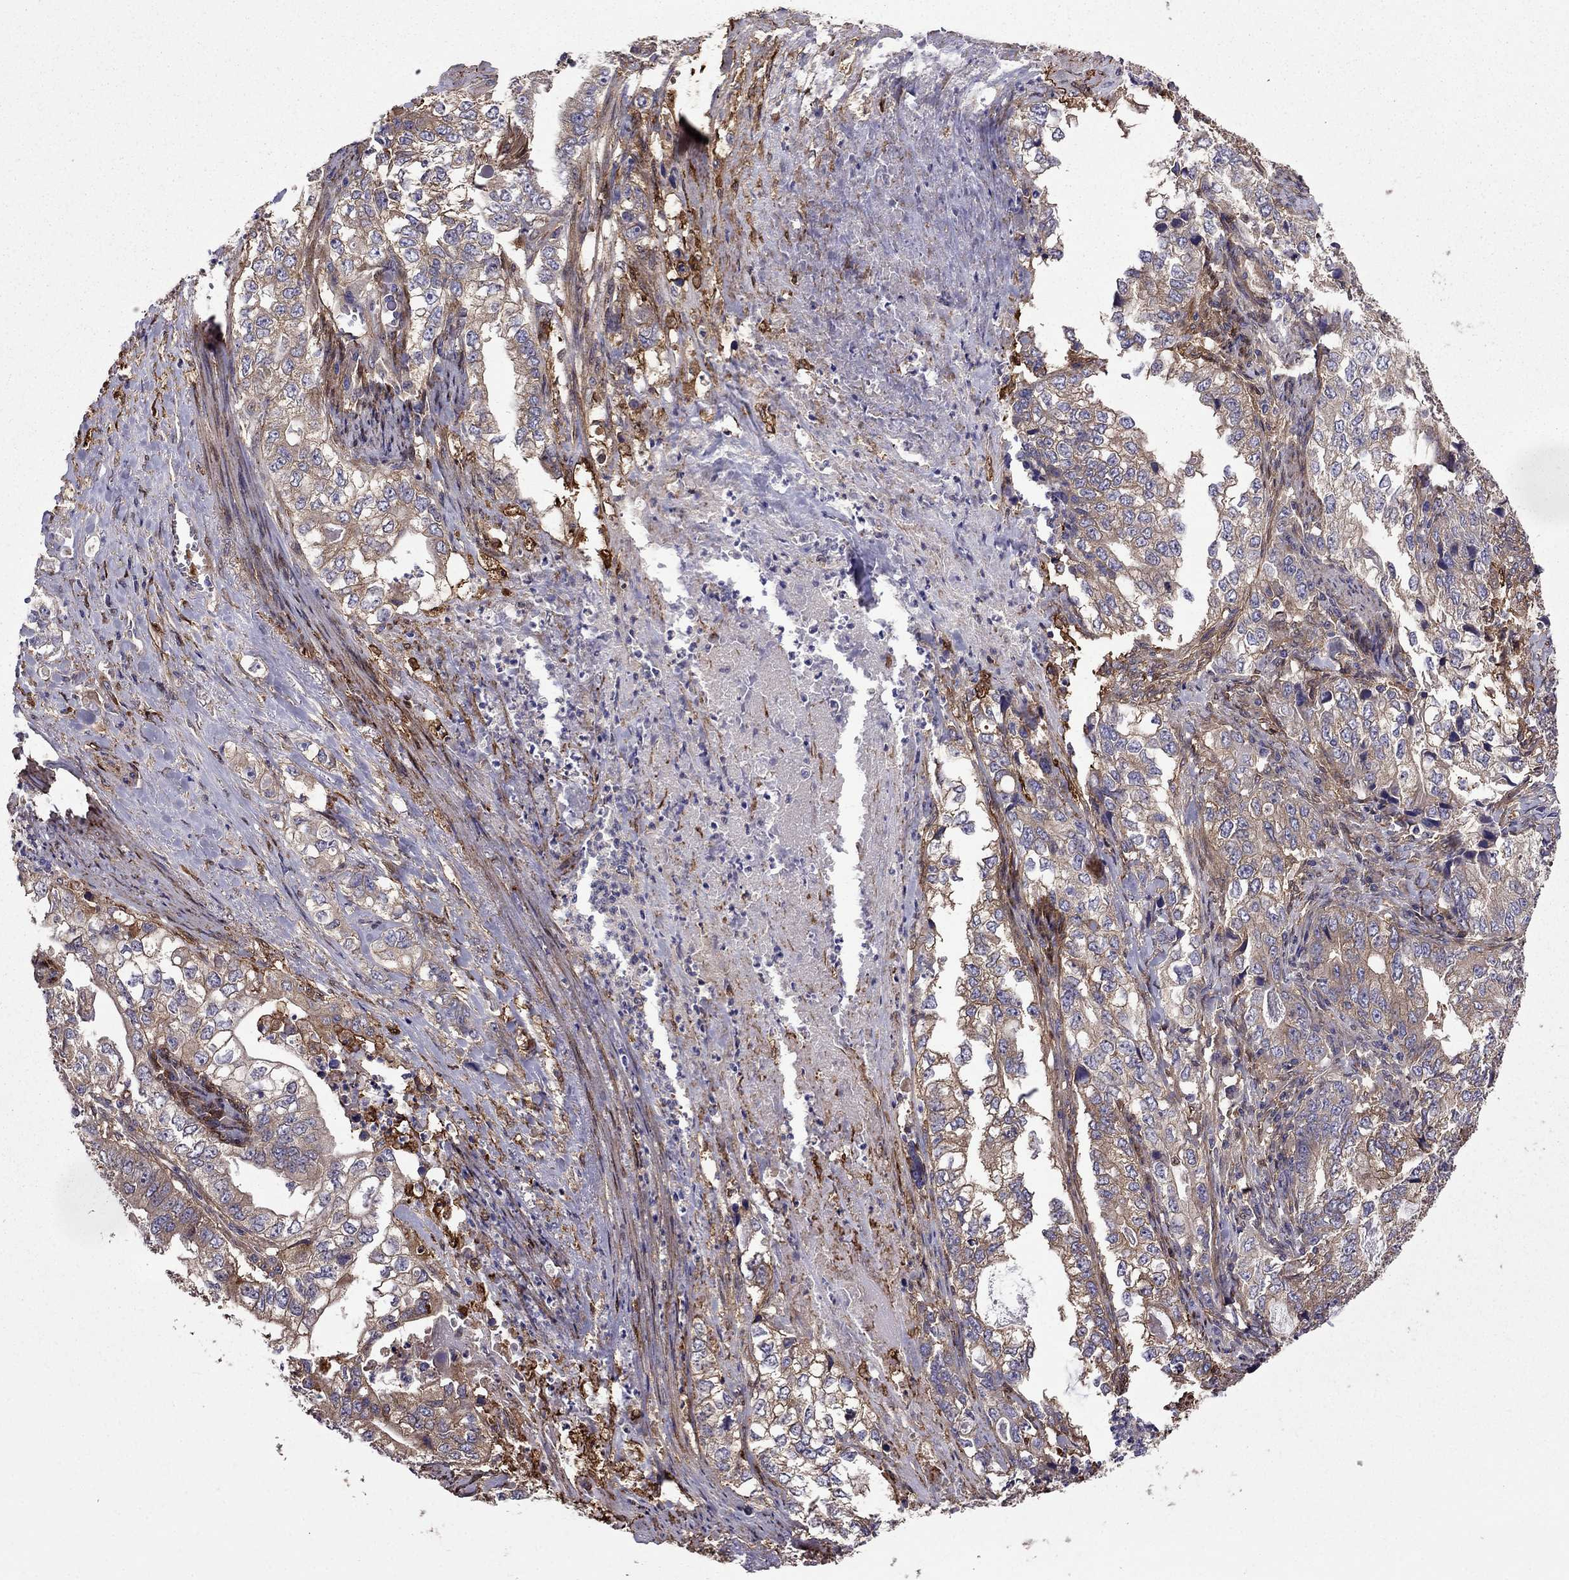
{"staining": {"intensity": "moderate", "quantity": "25%-75%", "location": "cytoplasmic/membranous"}, "tissue": "stomach cancer", "cell_type": "Tumor cells", "image_type": "cancer", "snomed": [{"axis": "morphology", "description": "Adenocarcinoma, NOS"}, {"axis": "topography", "description": "Stomach, lower"}], "caption": "A micrograph showing moderate cytoplasmic/membranous positivity in about 25%-75% of tumor cells in adenocarcinoma (stomach), as visualized by brown immunohistochemical staining.", "gene": "ITGB1", "patient": {"sex": "female", "age": 72}}